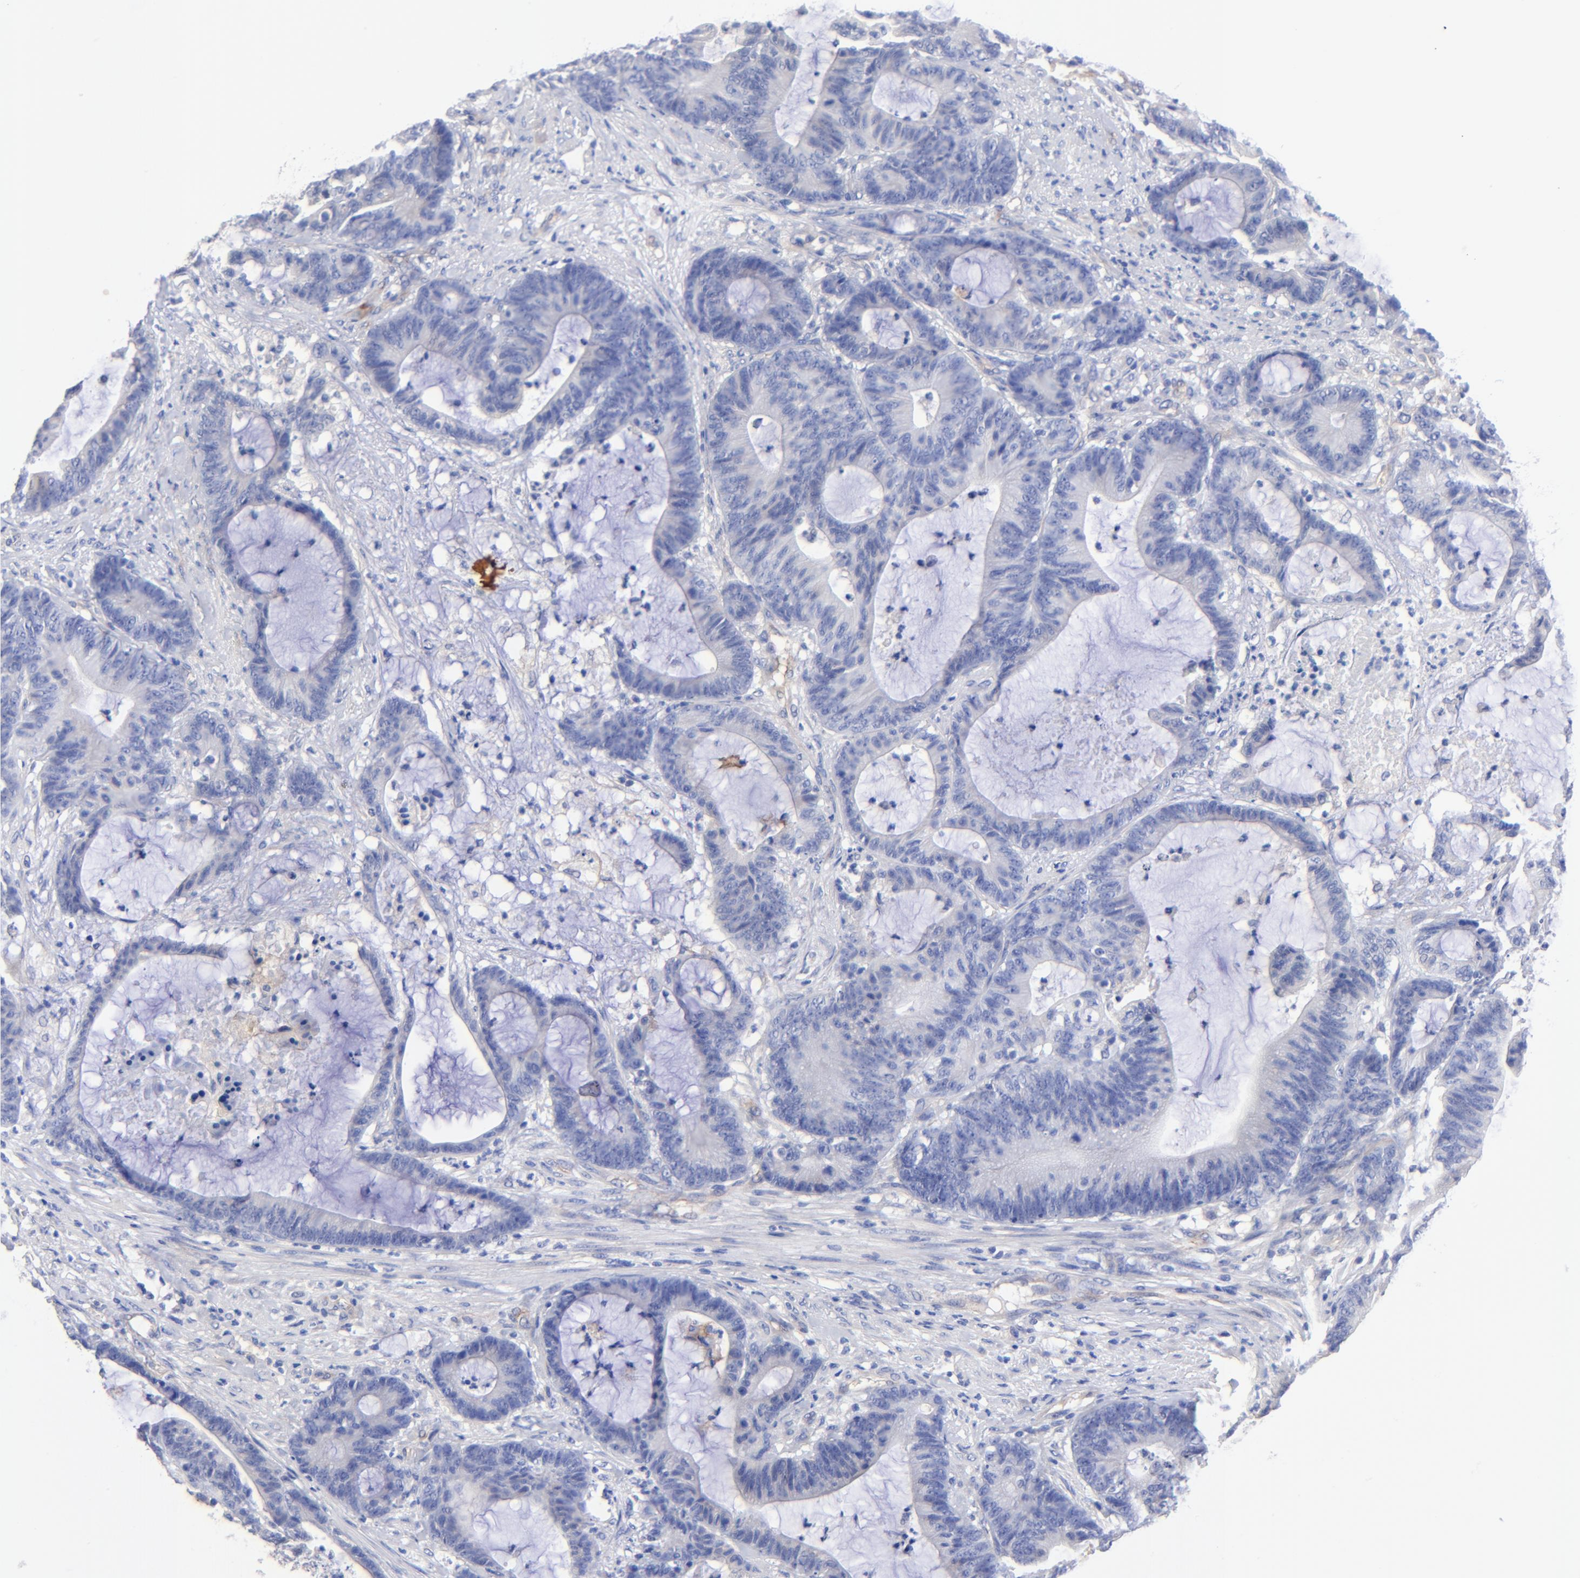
{"staining": {"intensity": "negative", "quantity": "none", "location": "none"}, "tissue": "colorectal cancer", "cell_type": "Tumor cells", "image_type": "cancer", "snomed": [{"axis": "morphology", "description": "Adenocarcinoma, NOS"}, {"axis": "topography", "description": "Colon"}], "caption": "Colorectal cancer was stained to show a protein in brown. There is no significant expression in tumor cells.", "gene": "SLC44A2", "patient": {"sex": "female", "age": 84}}